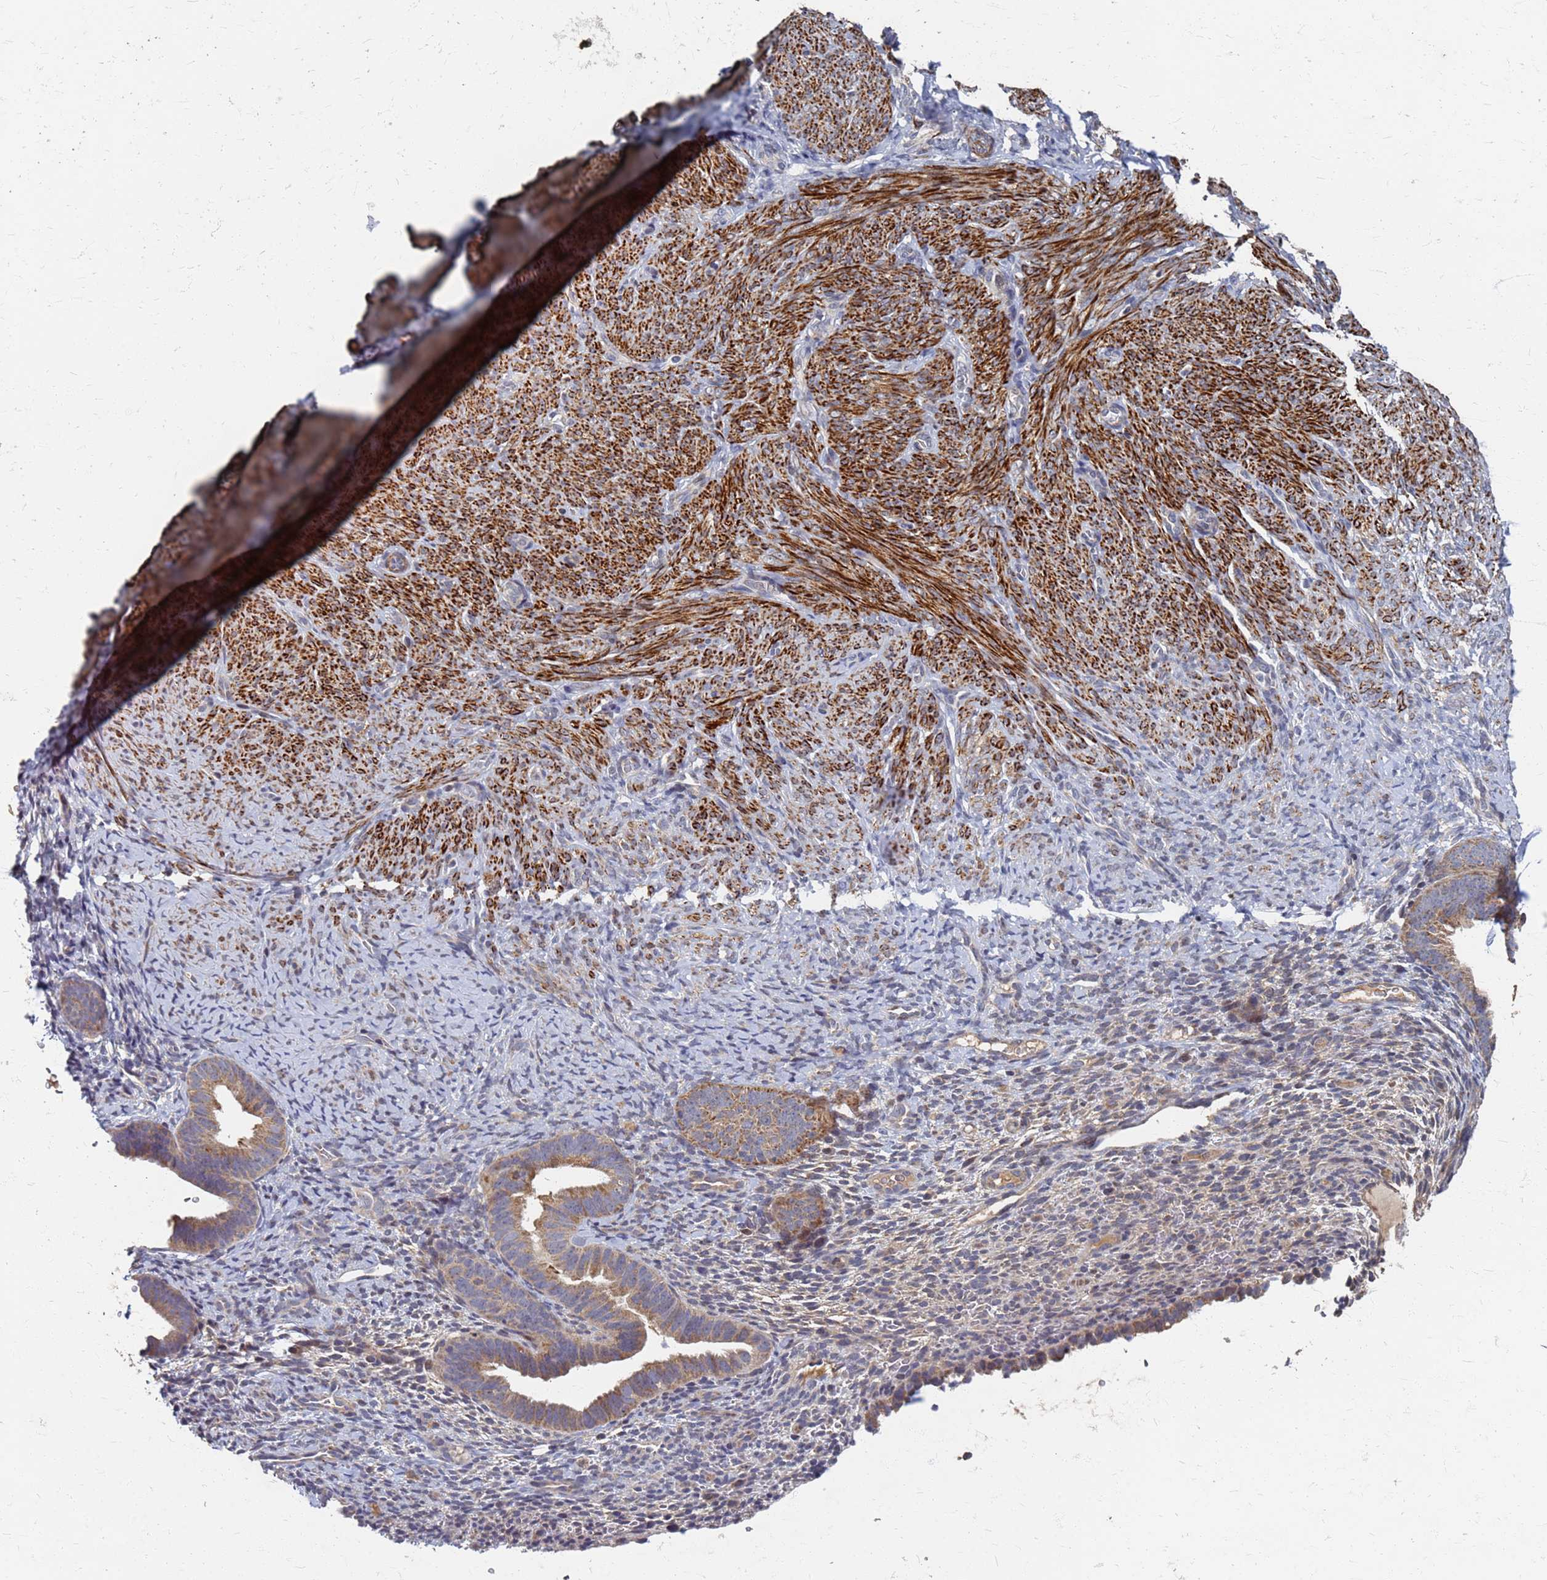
{"staining": {"intensity": "negative", "quantity": "none", "location": "none"}, "tissue": "endometrium", "cell_type": "Cells in endometrial stroma", "image_type": "normal", "snomed": [{"axis": "morphology", "description": "Normal tissue, NOS"}, {"axis": "topography", "description": "Endometrium"}], "caption": "This is an IHC photomicrograph of benign human endometrium. There is no expression in cells in endometrial stroma.", "gene": "ATPAF1", "patient": {"sex": "female", "age": 65}}